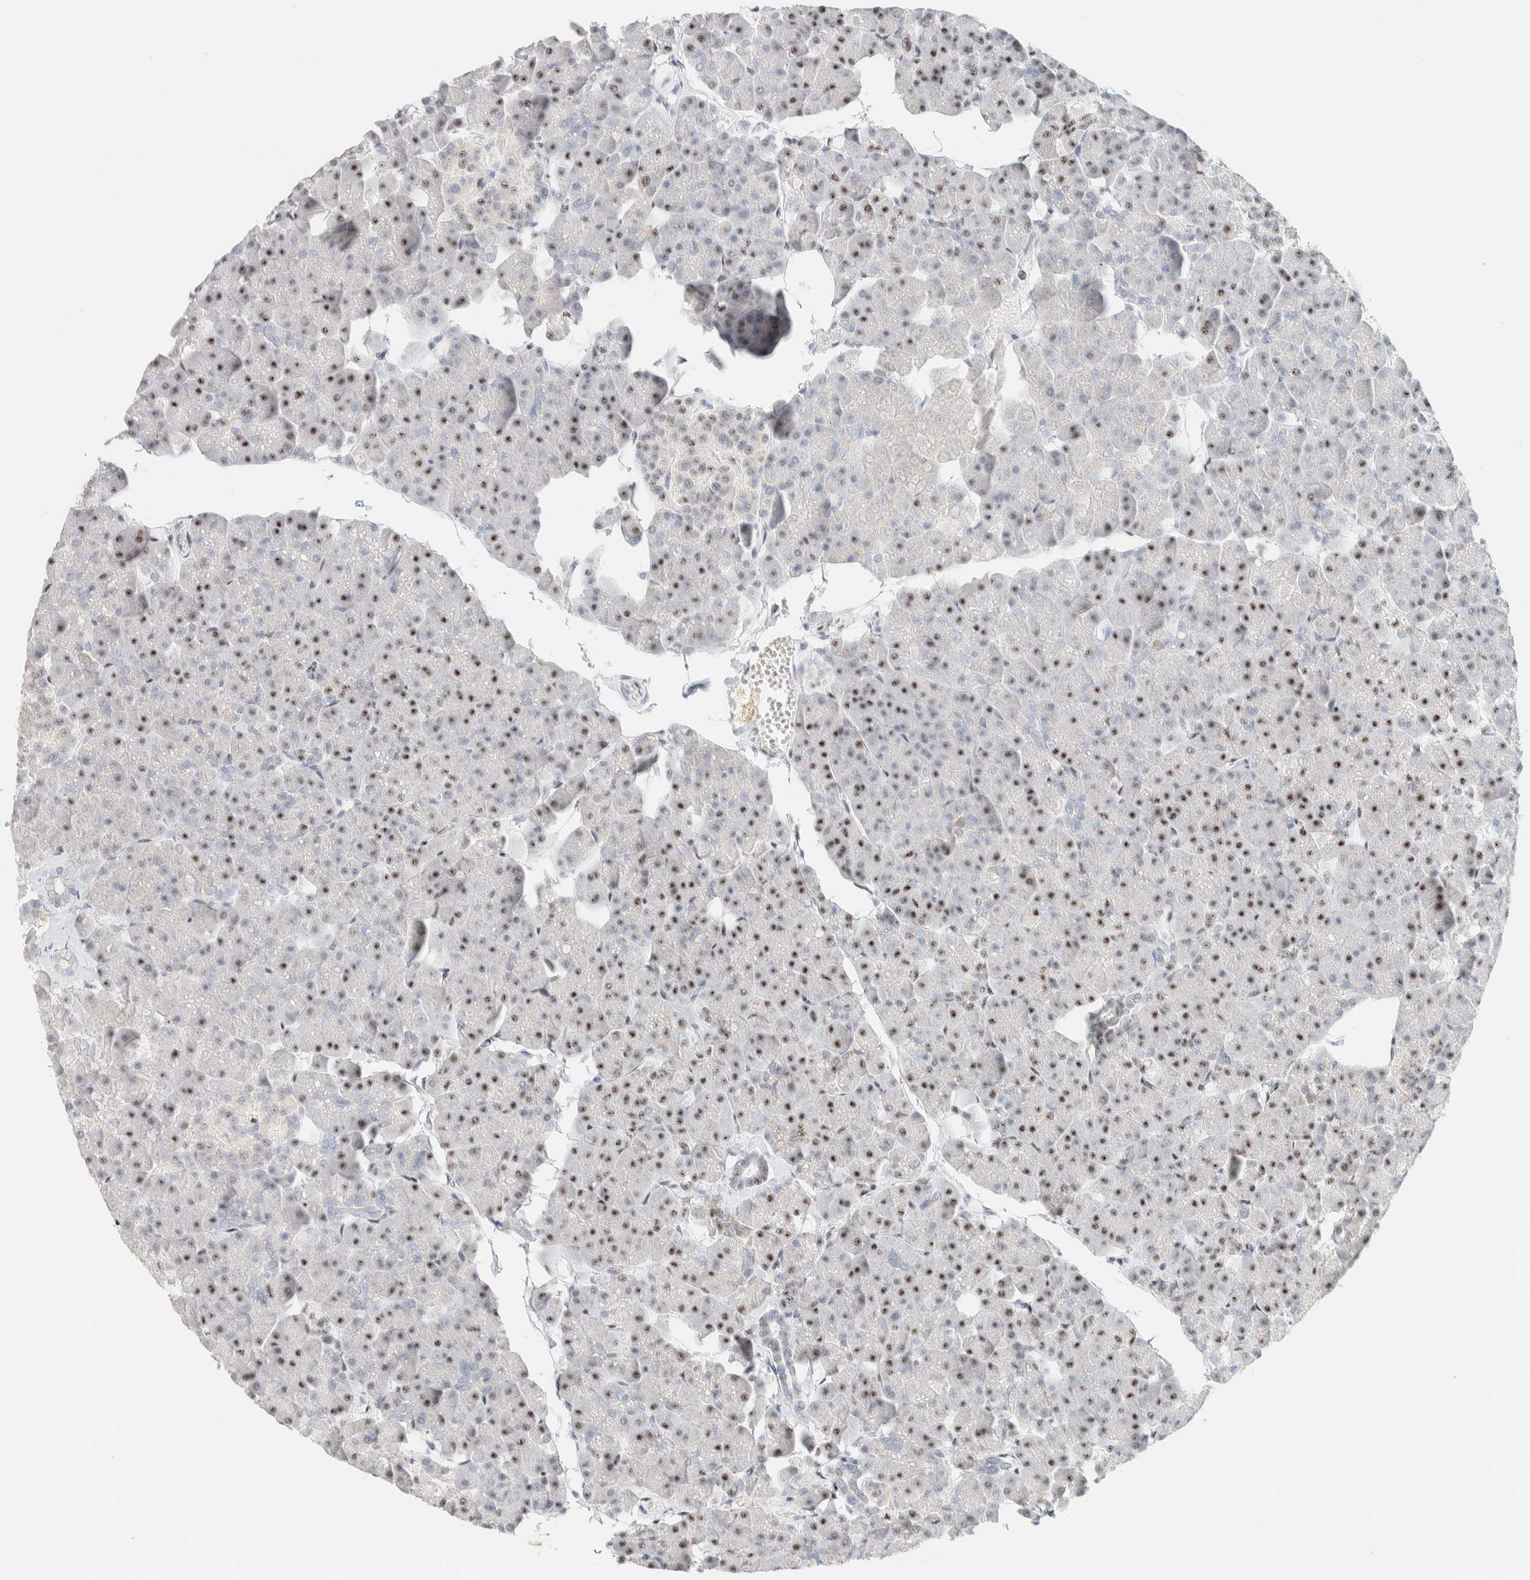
{"staining": {"intensity": "strong", "quantity": ">75%", "location": "nuclear"}, "tissue": "pancreas", "cell_type": "Exocrine glandular cells", "image_type": "normal", "snomed": [{"axis": "morphology", "description": "Normal tissue, NOS"}, {"axis": "topography", "description": "Pancreas"}], "caption": "Protein analysis of normal pancreas exhibits strong nuclear positivity in approximately >75% of exocrine glandular cells.", "gene": "SON", "patient": {"sex": "male", "age": 35}}